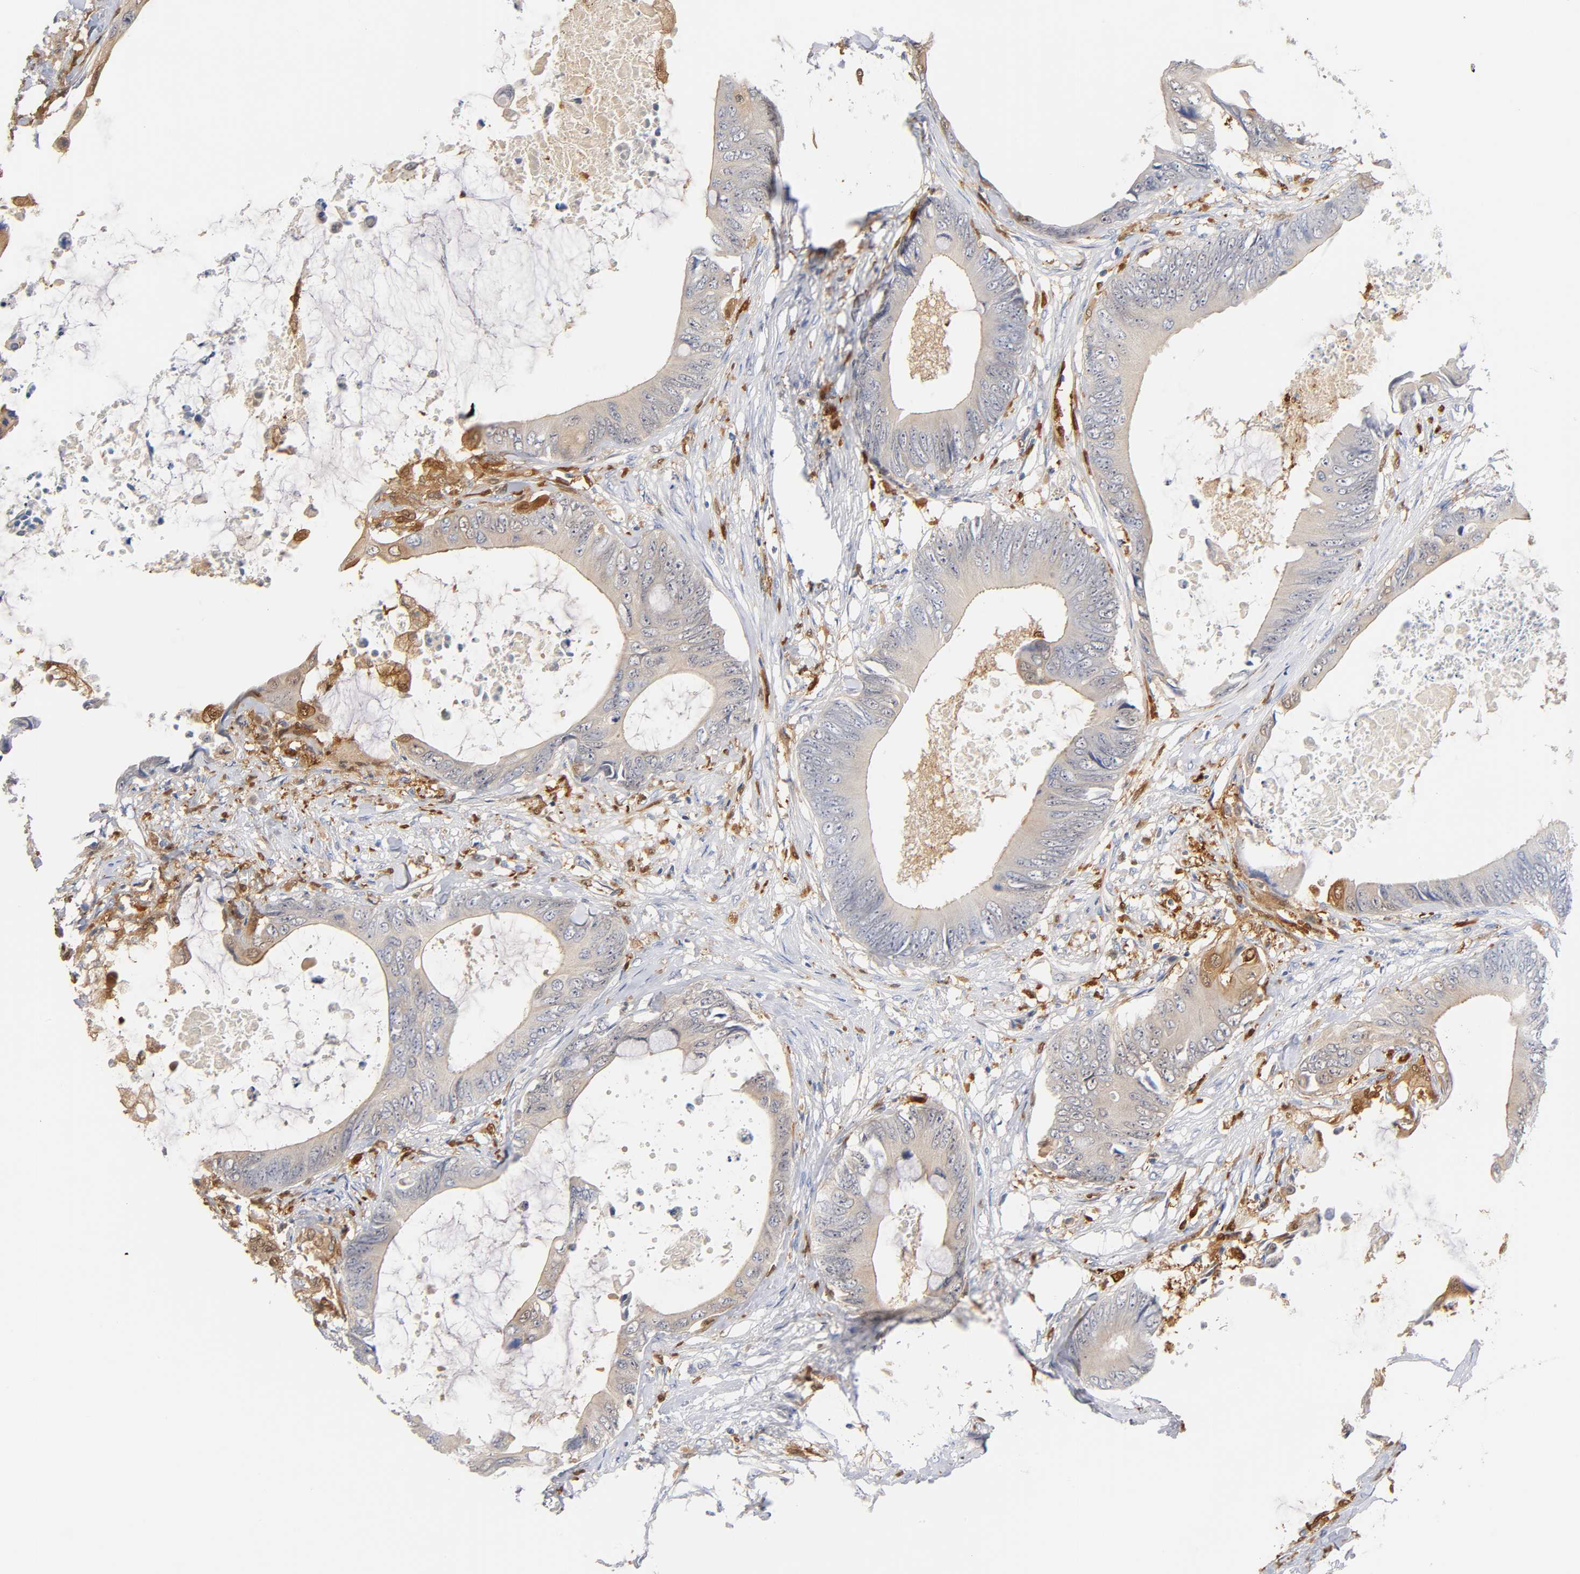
{"staining": {"intensity": "weak", "quantity": "<25%", "location": "cytoplasmic/membranous"}, "tissue": "colorectal cancer", "cell_type": "Tumor cells", "image_type": "cancer", "snomed": [{"axis": "morphology", "description": "Normal tissue, NOS"}, {"axis": "morphology", "description": "Adenocarcinoma, NOS"}, {"axis": "topography", "description": "Rectum"}, {"axis": "topography", "description": "Peripheral nerve tissue"}], "caption": "Tumor cells are negative for protein expression in human adenocarcinoma (colorectal).", "gene": "IL18", "patient": {"sex": "female", "age": 77}}